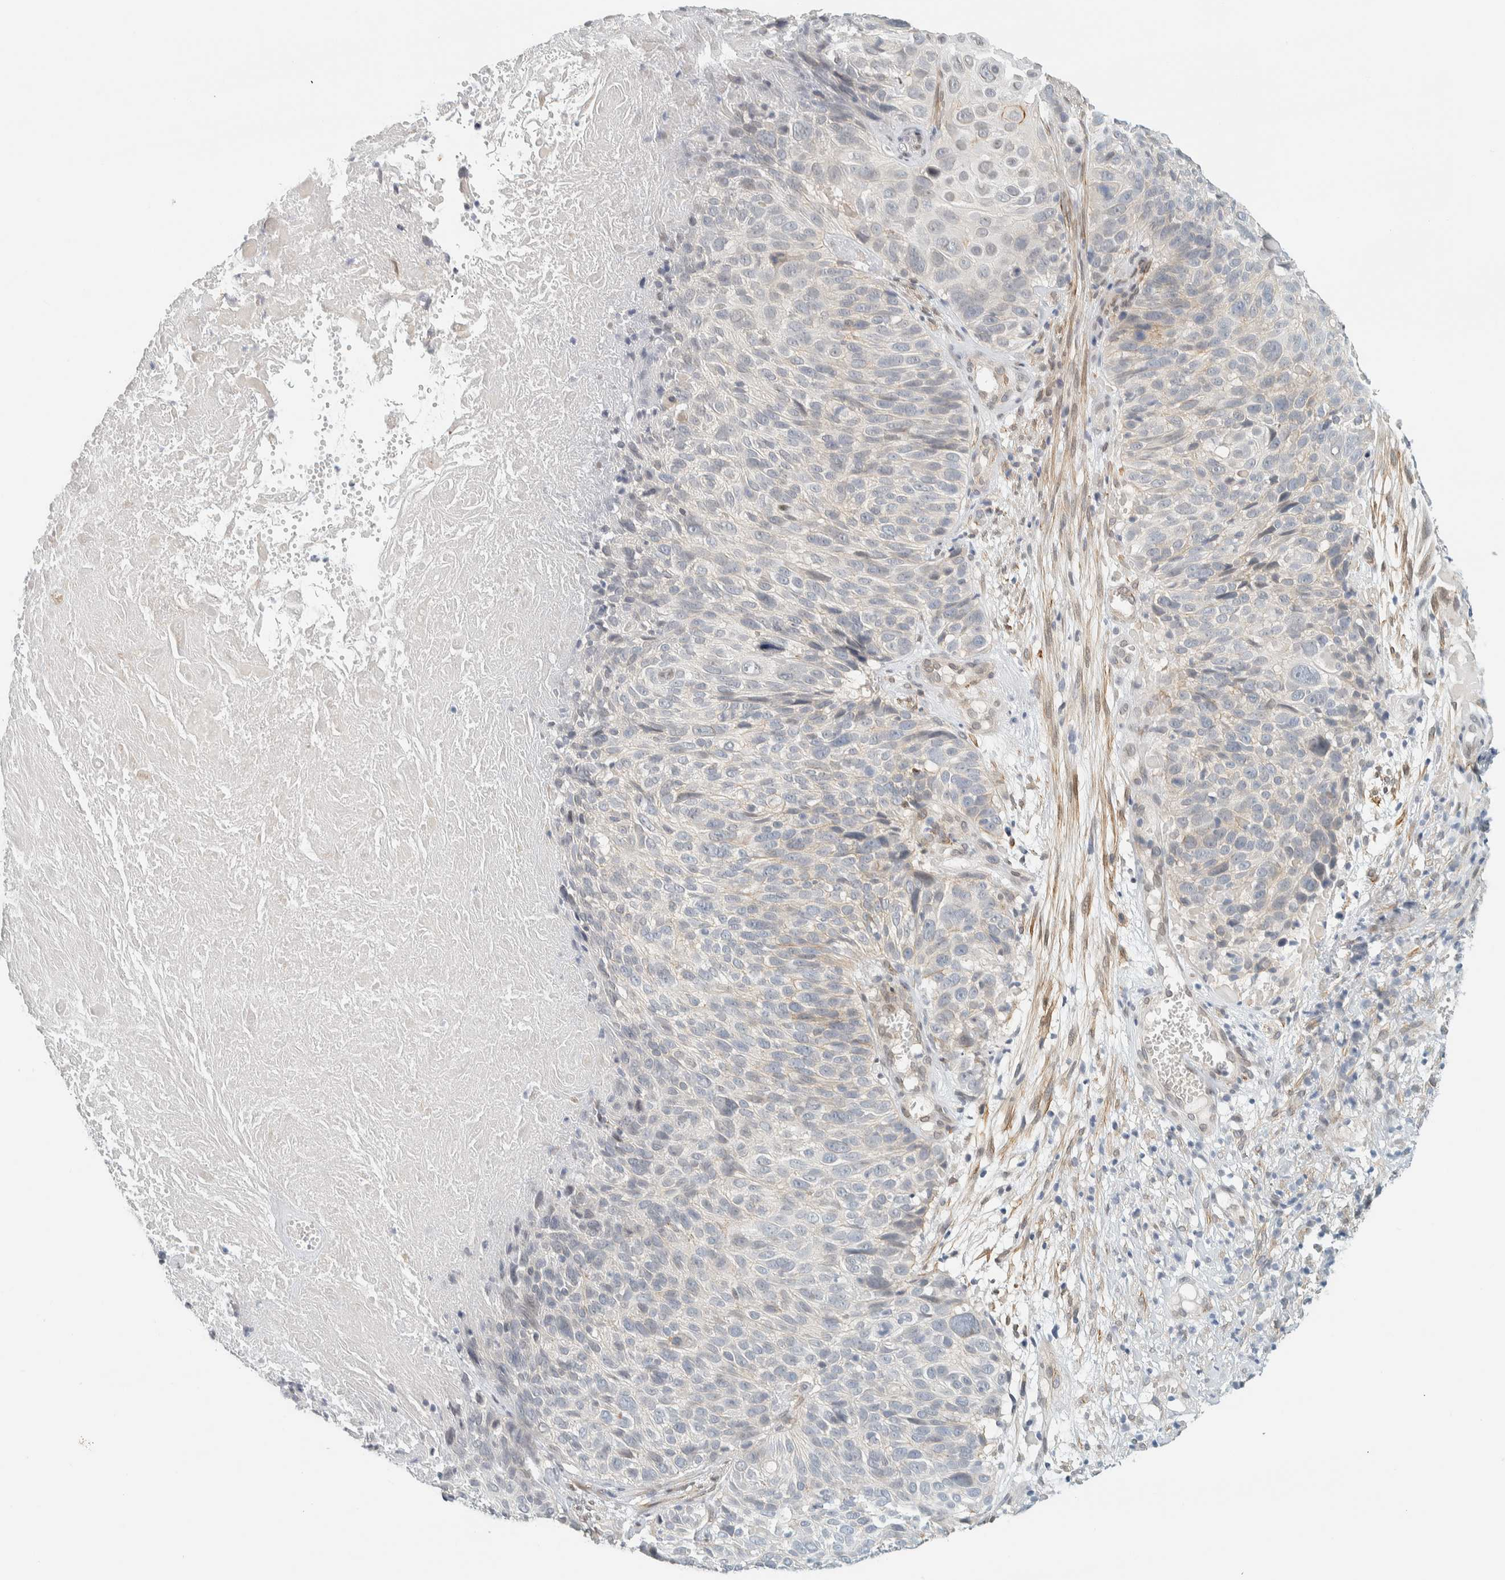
{"staining": {"intensity": "weak", "quantity": "<25%", "location": "cytoplasmic/membranous"}, "tissue": "cervical cancer", "cell_type": "Tumor cells", "image_type": "cancer", "snomed": [{"axis": "morphology", "description": "Squamous cell carcinoma, NOS"}, {"axis": "topography", "description": "Cervix"}], "caption": "An image of human cervical squamous cell carcinoma is negative for staining in tumor cells.", "gene": "C1QTNF12", "patient": {"sex": "female", "age": 74}}